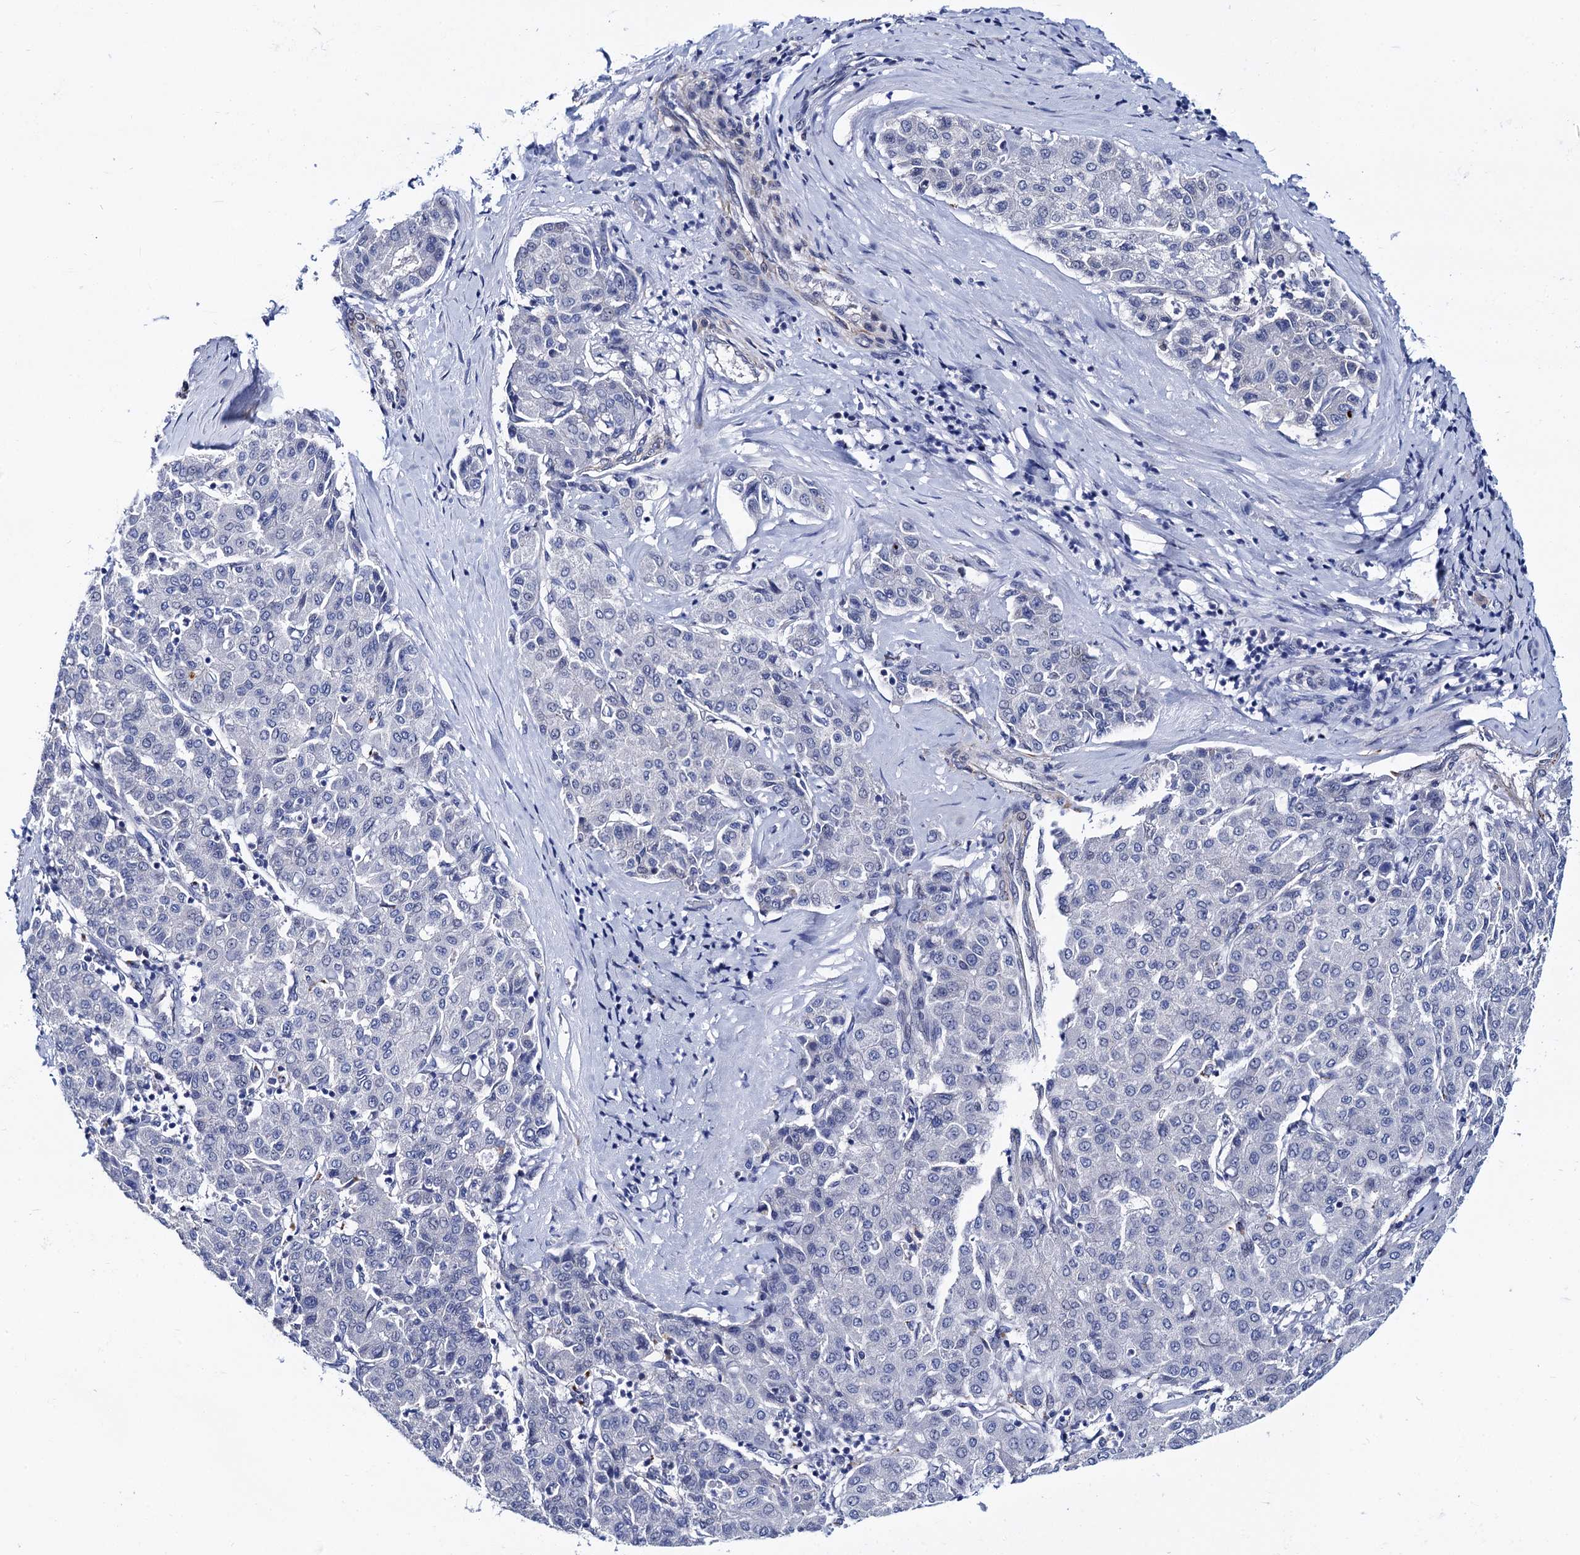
{"staining": {"intensity": "negative", "quantity": "none", "location": "none"}, "tissue": "liver cancer", "cell_type": "Tumor cells", "image_type": "cancer", "snomed": [{"axis": "morphology", "description": "Carcinoma, Hepatocellular, NOS"}, {"axis": "topography", "description": "Liver"}], "caption": "Micrograph shows no protein expression in tumor cells of hepatocellular carcinoma (liver) tissue. (IHC, brightfield microscopy, high magnification).", "gene": "ZDHHC18", "patient": {"sex": "male", "age": 65}}